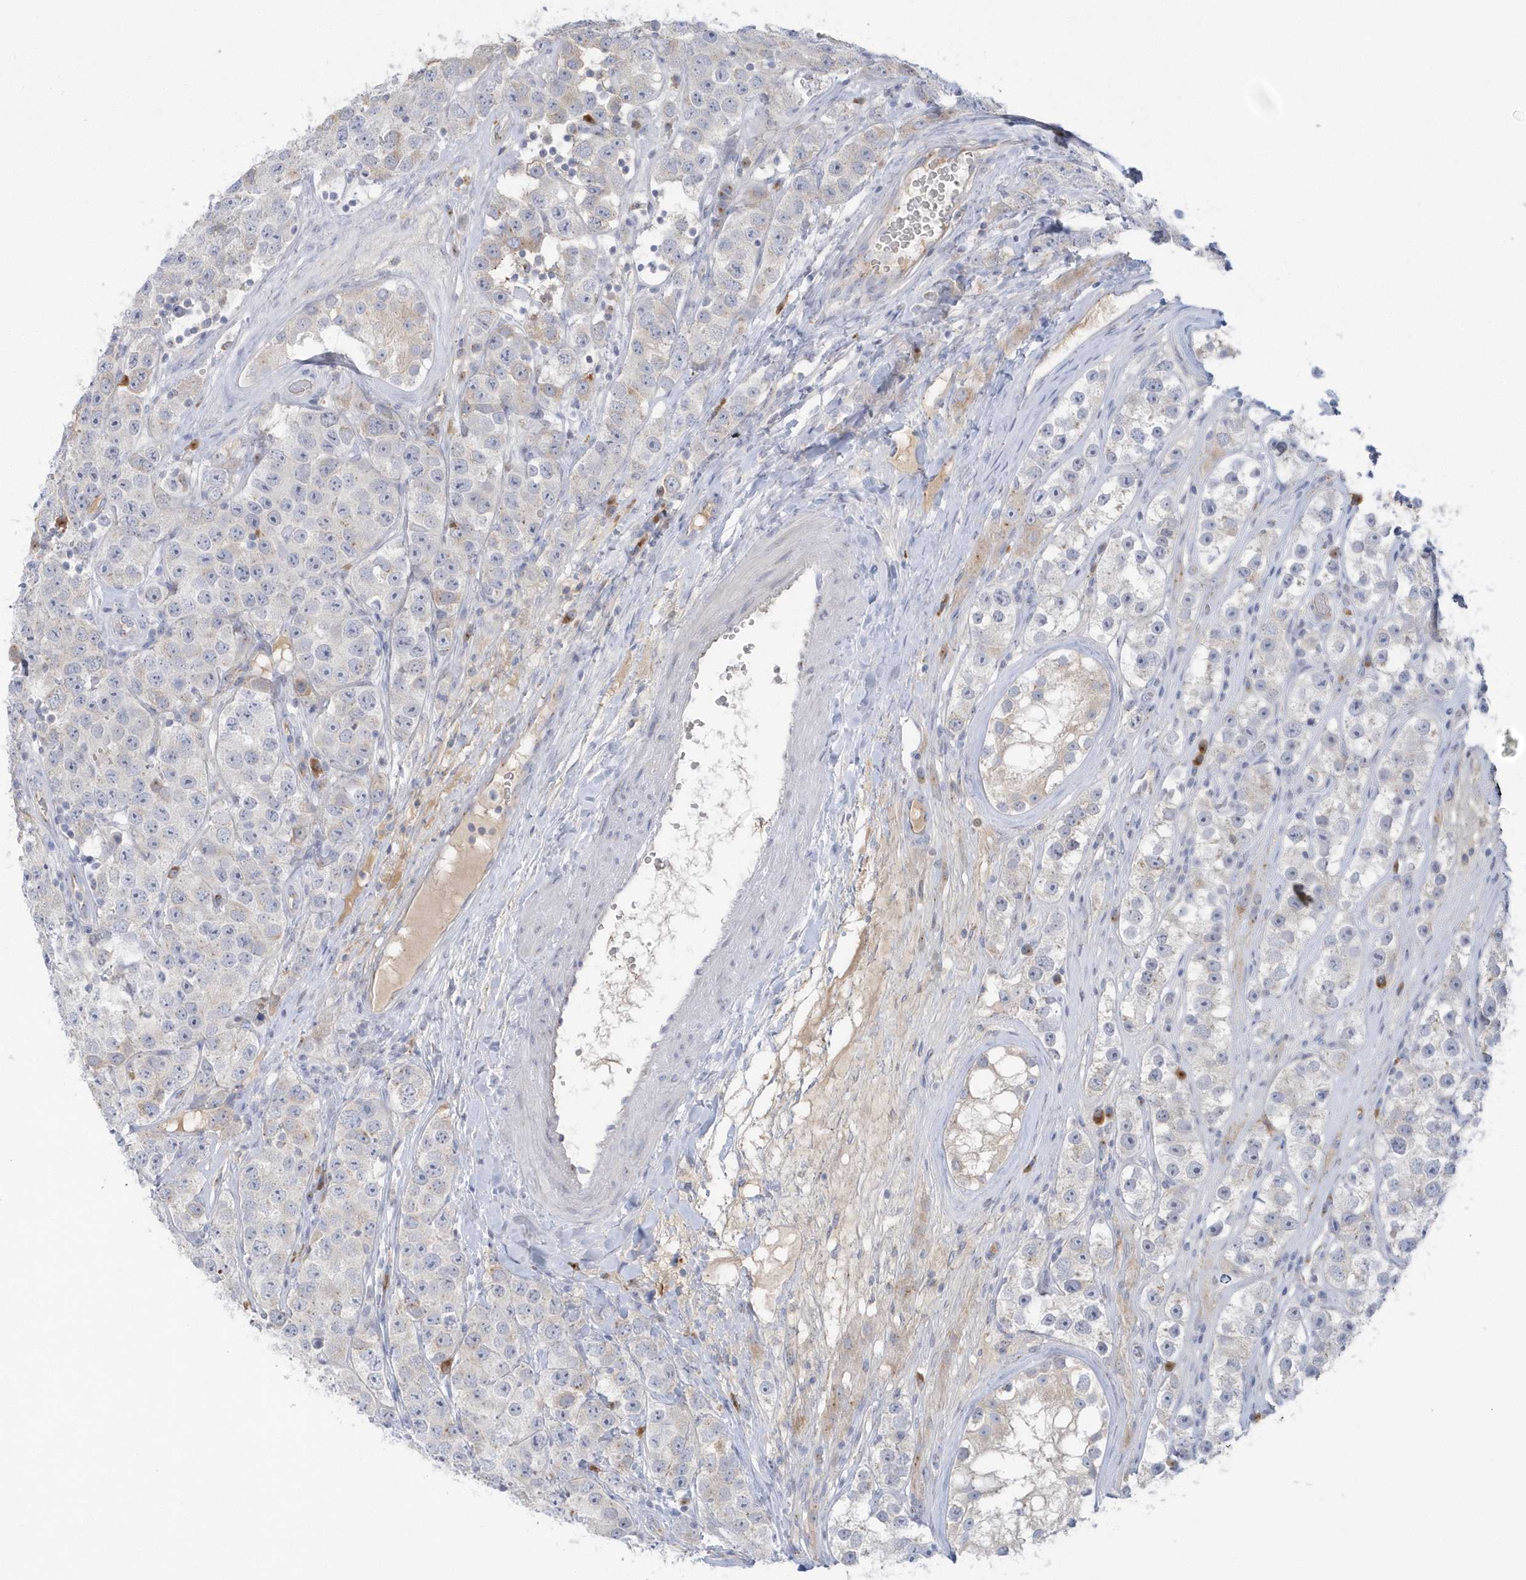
{"staining": {"intensity": "negative", "quantity": "none", "location": "none"}, "tissue": "testis cancer", "cell_type": "Tumor cells", "image_type": "cancer", "snomed": [{"axis": "morphology", "description": "Seminoma, NOS"}, {"axis": "topography", "description": "Testis"}], "caption": "Testis cancer (seminoma) stained for a protein using immunohistochemistry reveals no staining tumor cells.", "gene": "SEMA3D", "patient": {"sex": "male", "age": 28}}